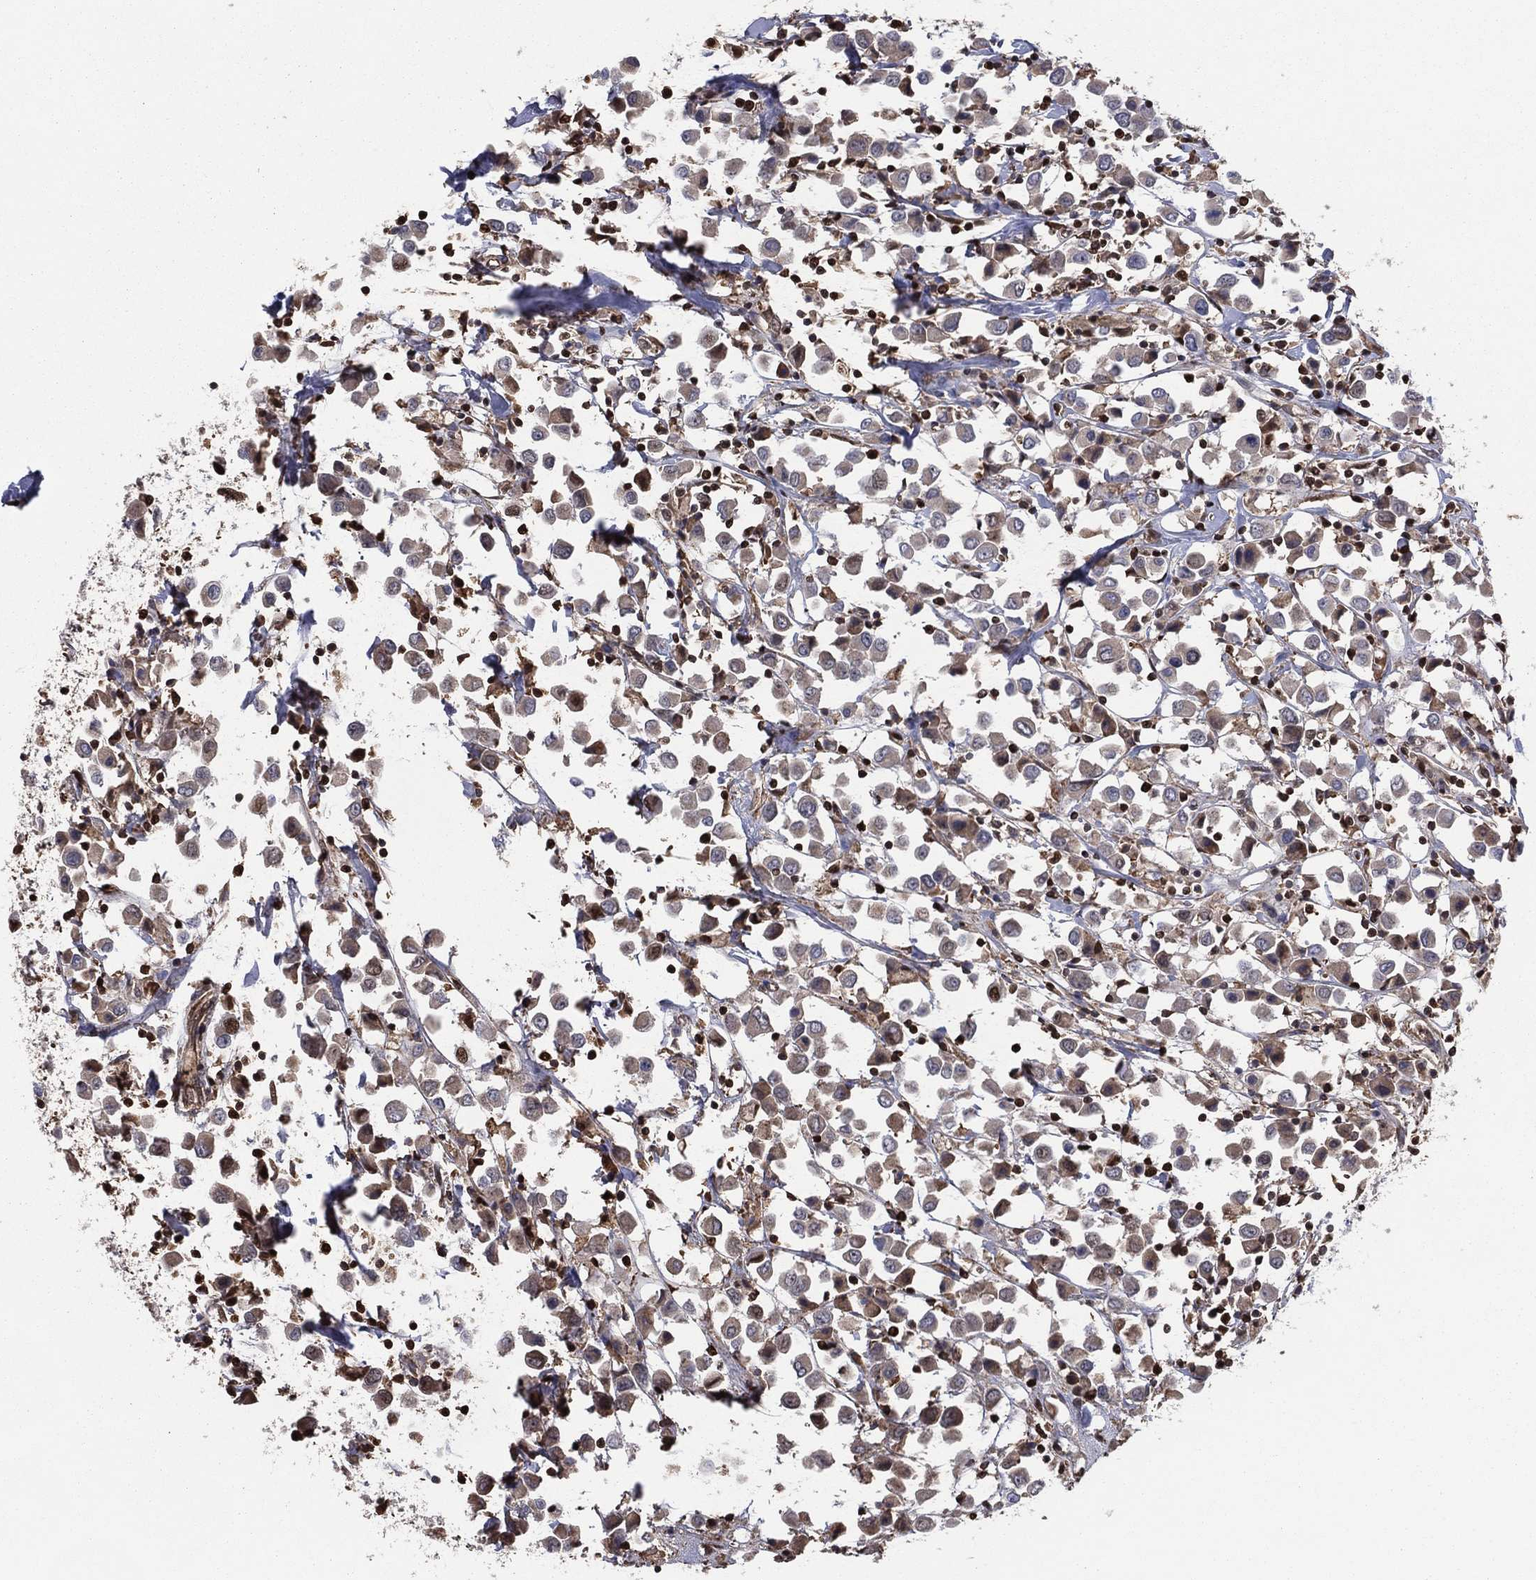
{"staining": {"intensity": "moderate", "quantity": "<25%", "location": "cytoplasmic/membranous"}, "tissue": "breast cancer", "cell_type": "Tumor cells", "image_type": "cancer", "snomed": [{"axis": "morphology", "description": "Duct carcinoma"}, {"axis": "topography", "description": "Breast"}], "caption": "Immunohistochemical staining of intraductal carcinoma (breast) demonstrates low levels of moderate cytoplasmic/membranous protein staining in about <25% of tumor cells. (brown staining indicates protein expression, while blue staining denotes nuclei).", "gene": "GAPDH", "patient": {"sex": "female", "age": 61}}